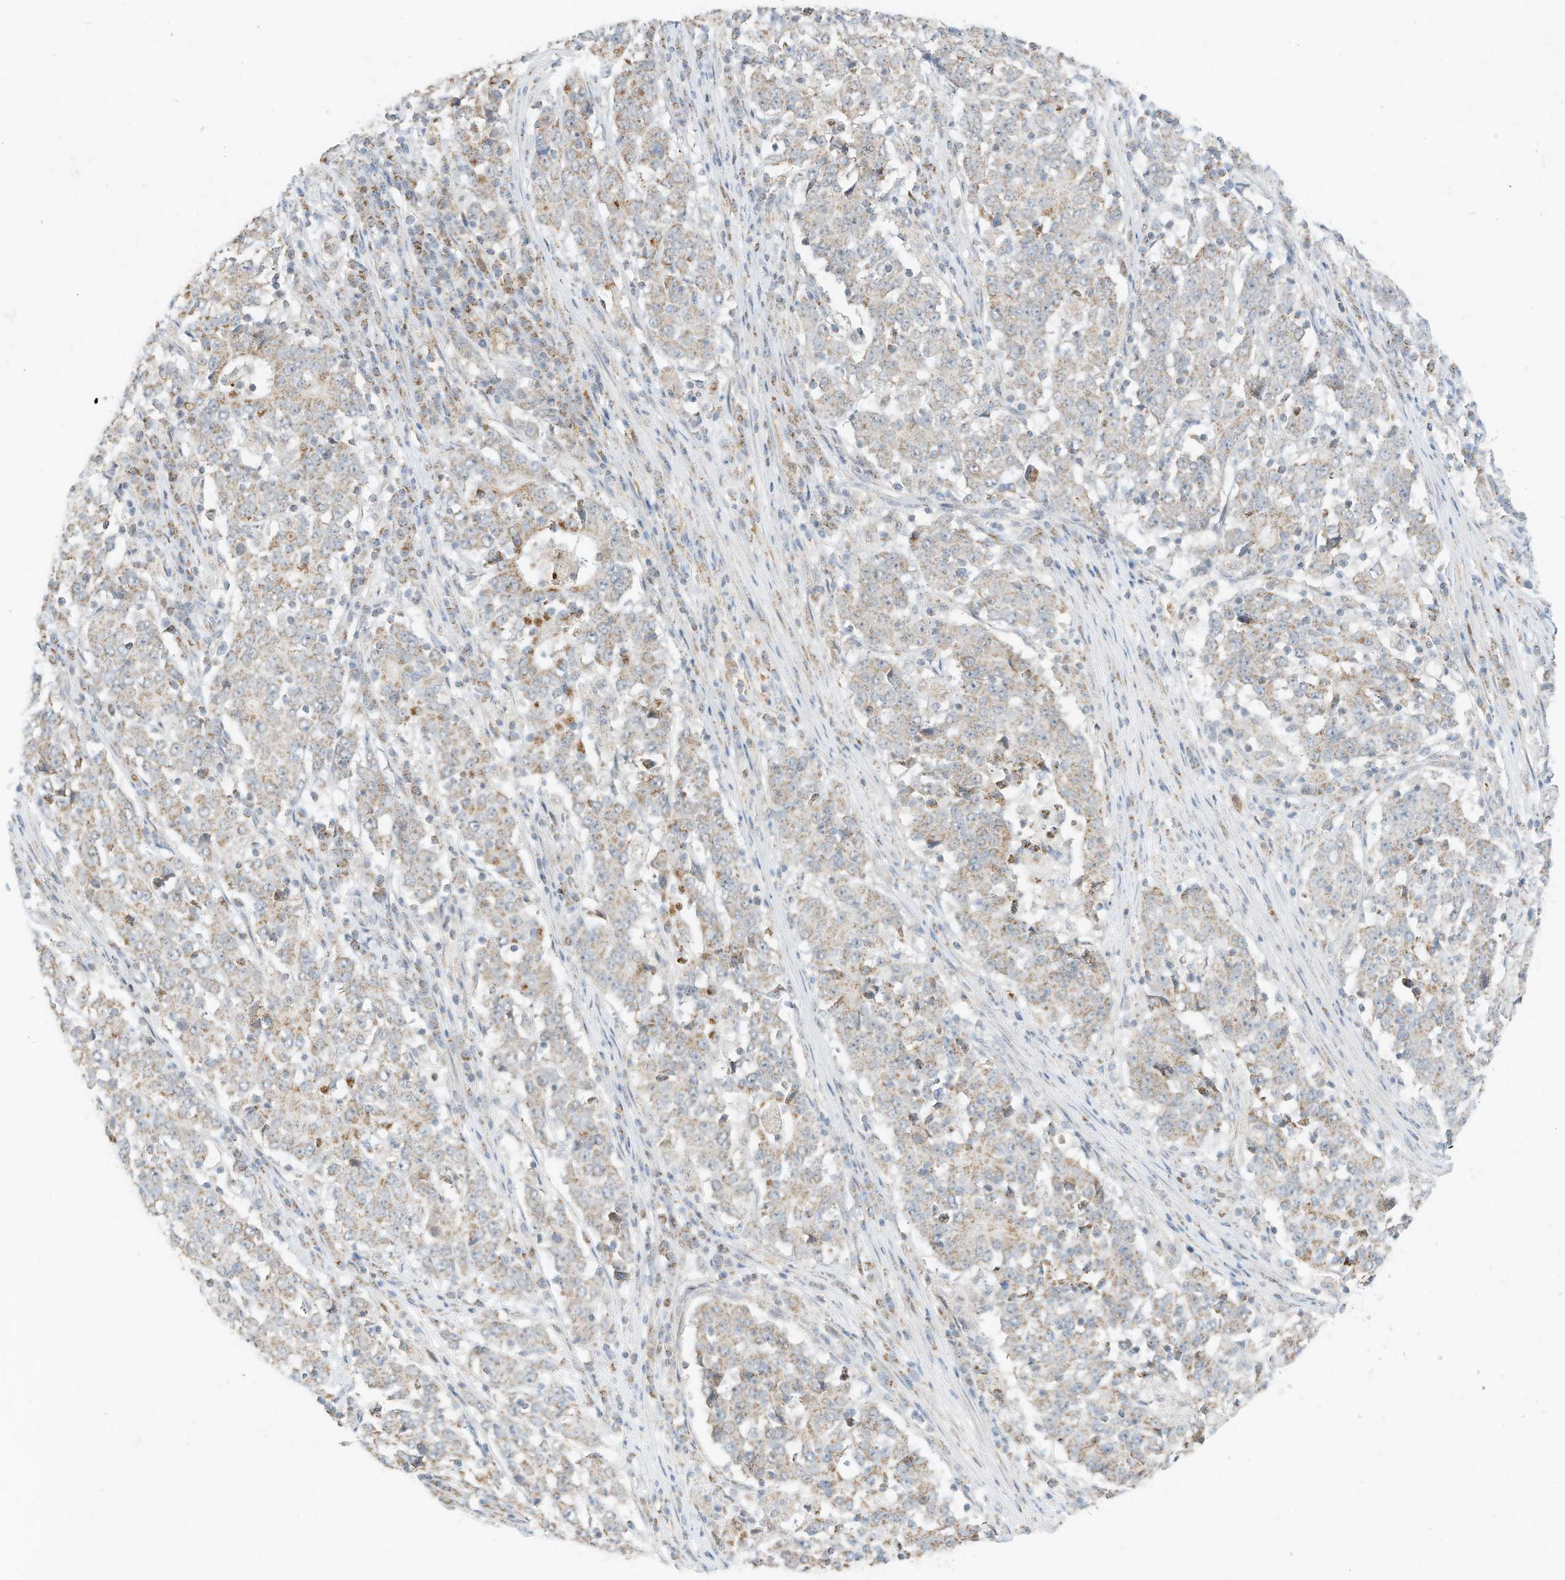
{"staining": {"intensity": "weak", "quantity": "25%-75%", "location": "cytoplasmic/membranous"}, "tissue": "stomach cancer", "cell_type": "Tumor cells", "image_type": "cancer", "snomed": [{"axis": "morphology", "description": "Adenocarcinoma, NOS"}, {"axis": "topography", "description": "Stomach"}], "caption": "A micrograph showing weak cytoplasmic/membranous expression in approximately 25%-75% of tumor cells in stomach cancer (adenocarcinoma), as visualized by brown immunohistochemical staining.", "gene": "MTUS2", "patient": {"sex": "male", "age": 59}}